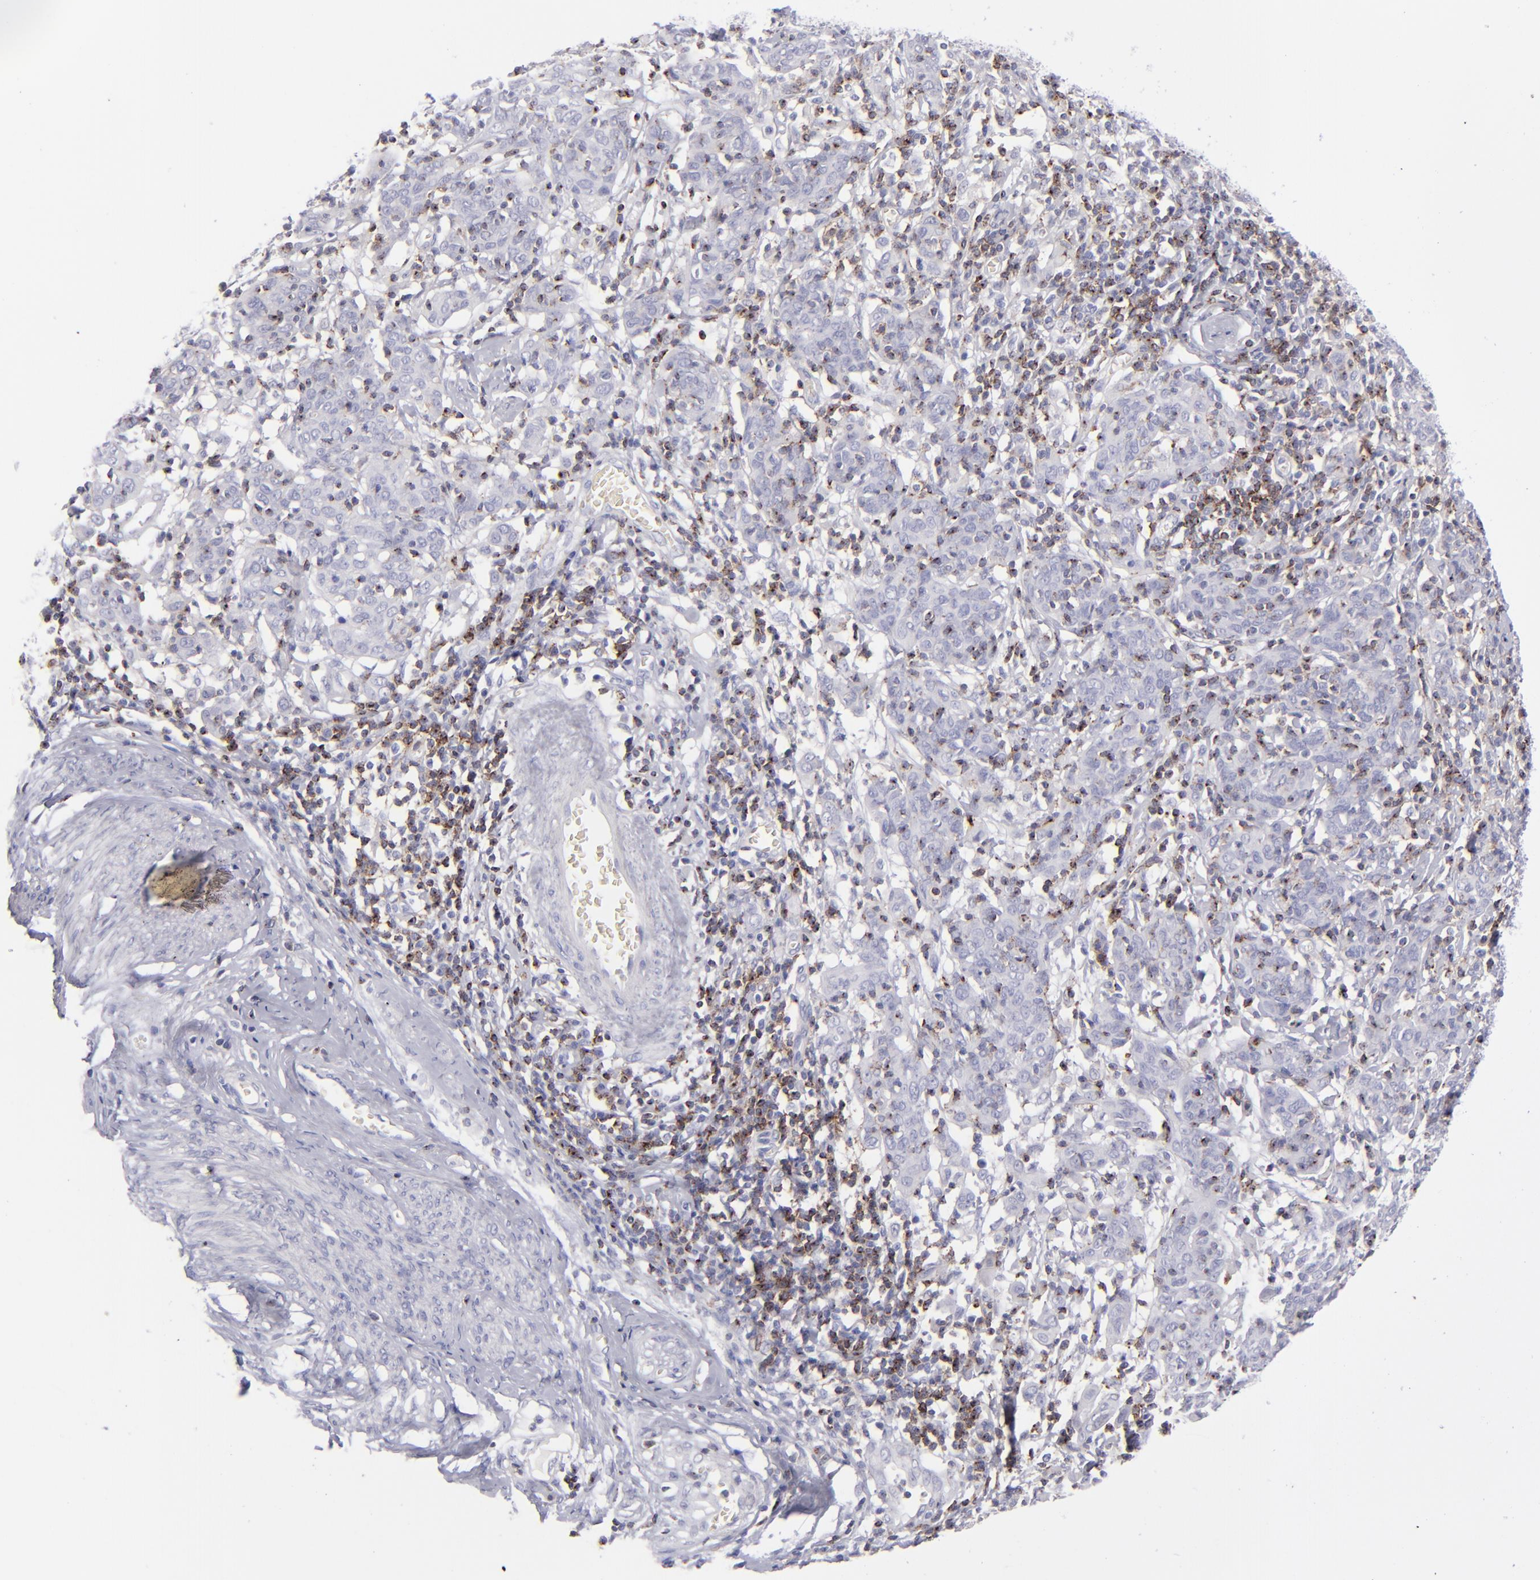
{"staining": {"intensity": "negative", "quantity": "none", "location": "none"}, "tissue": "cervical cancer", "cell_type": "Tumor cells", "image_type": "cancer", "snomed": [{"axis": "morphology", "description": "Normal tissue, NOS"}, {"axis": "morphology", "description": "Squamous cell carcinoma, NOS"}, {"axis": "topography", "description": "Cervix"}], "caption": "The immunohistochemistry photomicrograph has no significant staining in tumor cells of squamous cell carcinoma (cervical) tissue.", "gene": "CD2", "patient": {"sex": "female", "age": 67}}